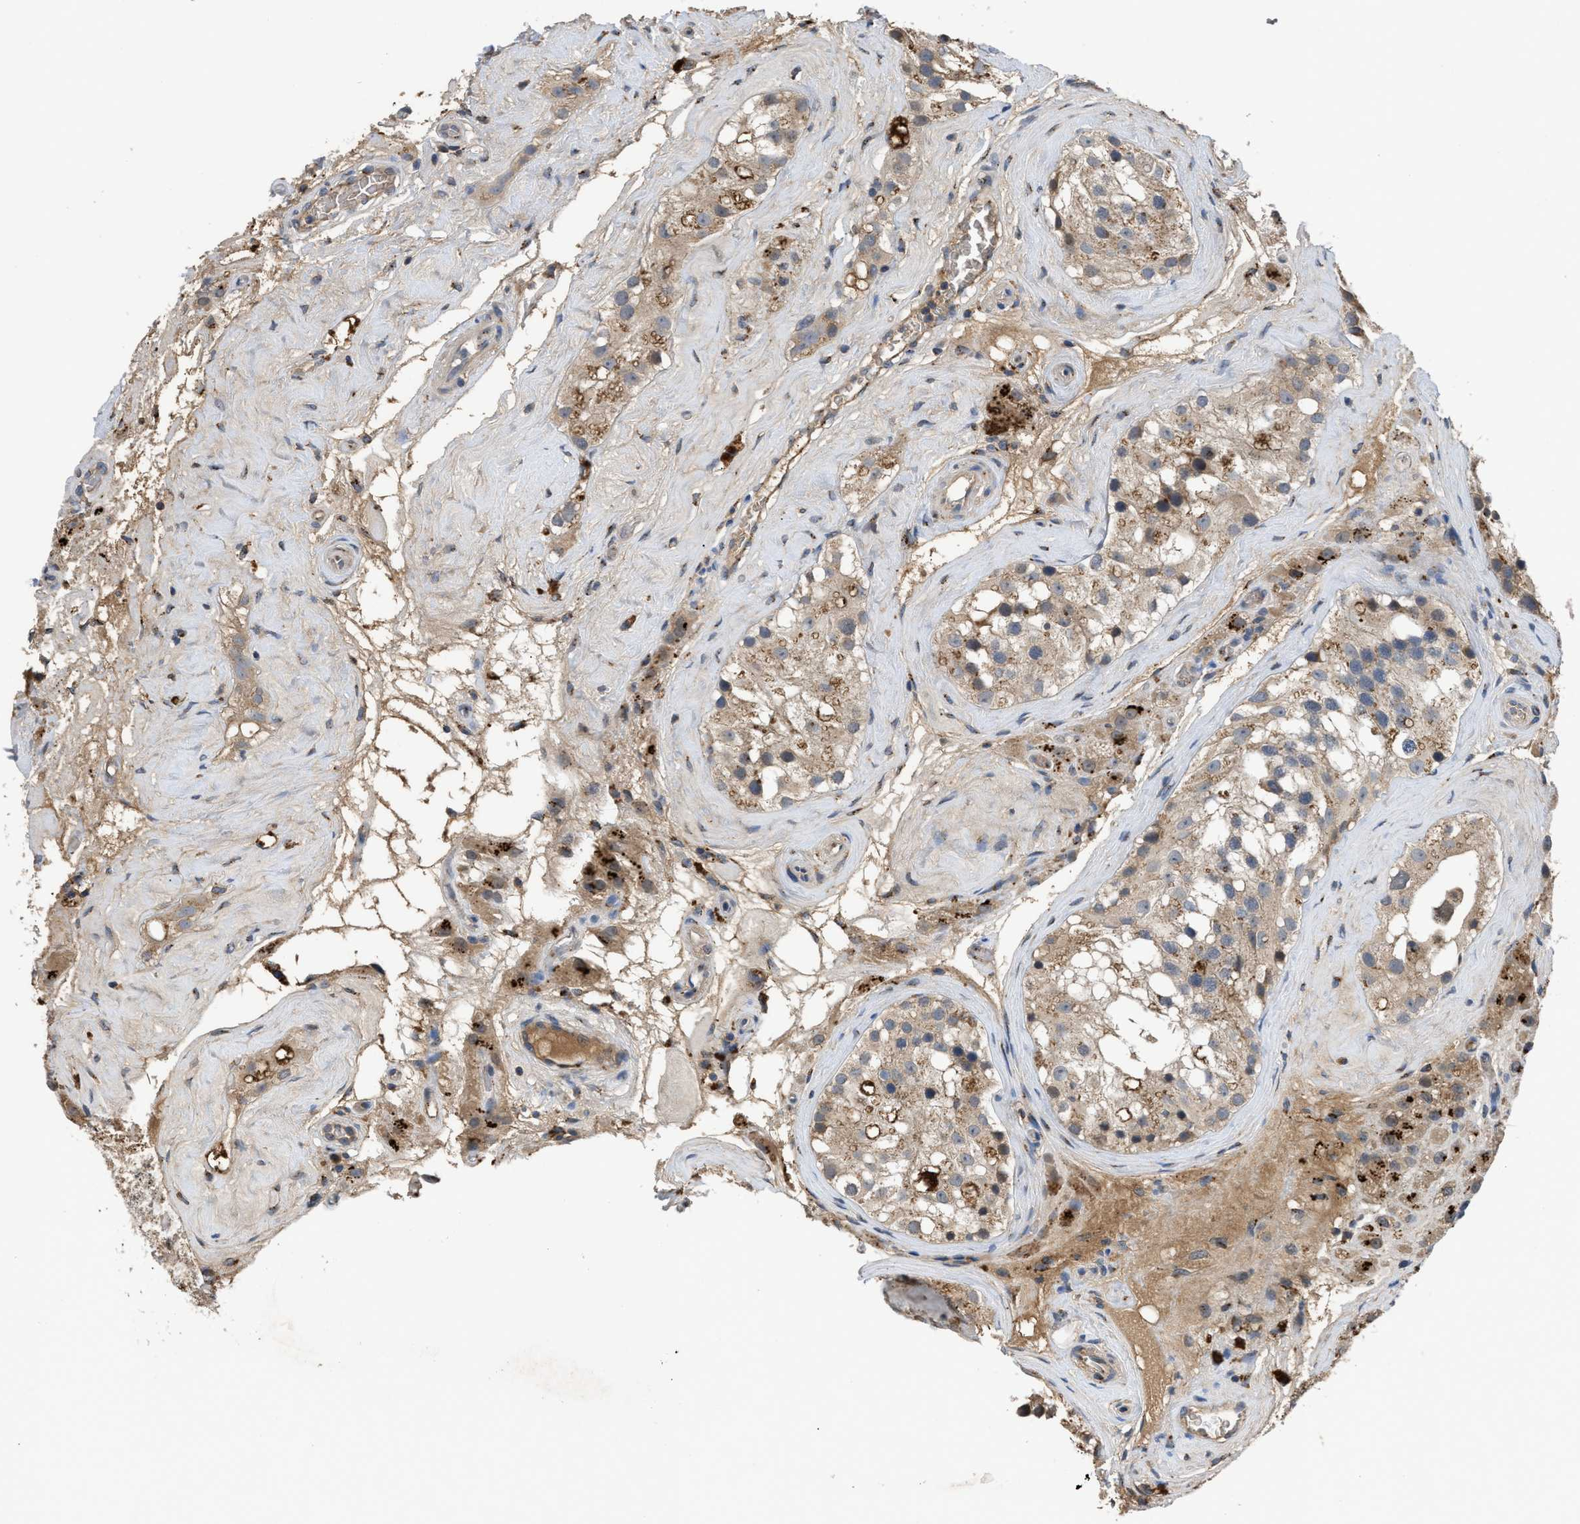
{"staining": {"intensity": "weak", "quantity": "25%-75%", "location": "cytoplasmic/membranous"}, "tissue": "testis", "cell_type": "Cells in seminiferous ducts", "image_type": "normal", "snomed": [{"axis": "morphology", "description": "Normal tissue, NOS"}, {"axis": "morphology", "description": "Seminoma, NOS"}, {"axis": "topography", "description": "Testis"}], "caption": "Immunohistochemistry (IHC) staining of benign testis, which displays low levels of weak cytoplasmic/membranous expression in about 25%-75% of cells in seminiferous ducts indicating weak cytoplasmic/membranous protein staining. The staining was performed using DAB (brown) for protein detection and nuclei were counterstained in hematoxylin (blue).", "gene": "SIK2", "patient": {"sex": "male", "age": 71}}